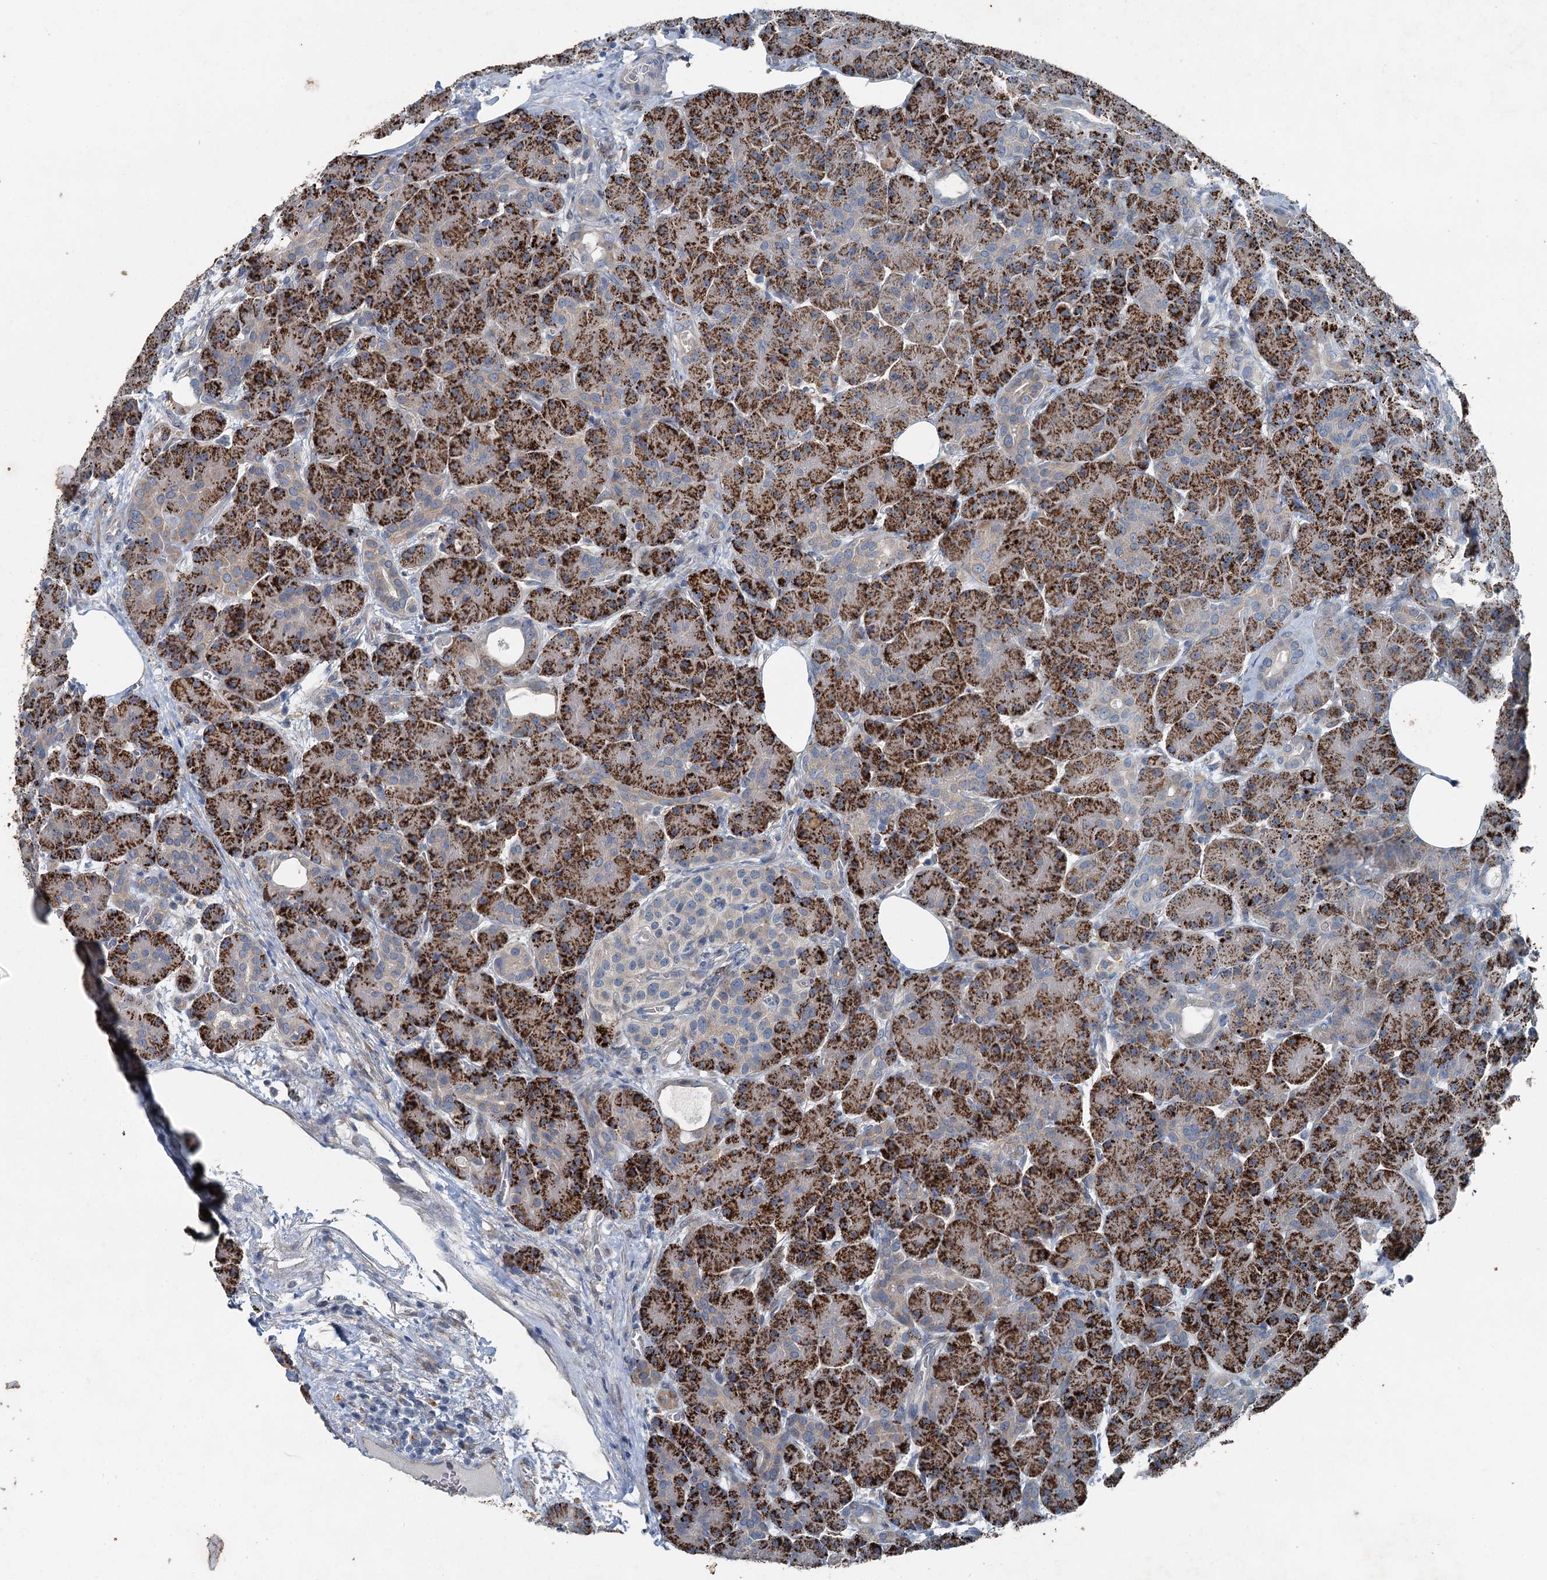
{"staining": {"intensity": "strong", "quantity": ">75%", "location": "cytoplasmic/membranous"}, "tissue": "pancreas", "cell_type": "Exocrine glandular cells", "image_type": "normal", "snomed": [{"axis": "morphology", "description": "Normal tissue, NOS"}, {"axis": "topography", "description": "Pancreas"}], "caption": "An immunohistochemistry image of benign tissue is shown. Protein staining in brown labels strong cytoplasmic/membranous positivity in pancreas within exocrine glandular cells. (DAB (3,3'-diaminobenzidine) = brown stain, brightfield microscopy at high magnification).", "gene": "C6orf120", "patient": {"sex": "male", "age": 63}}